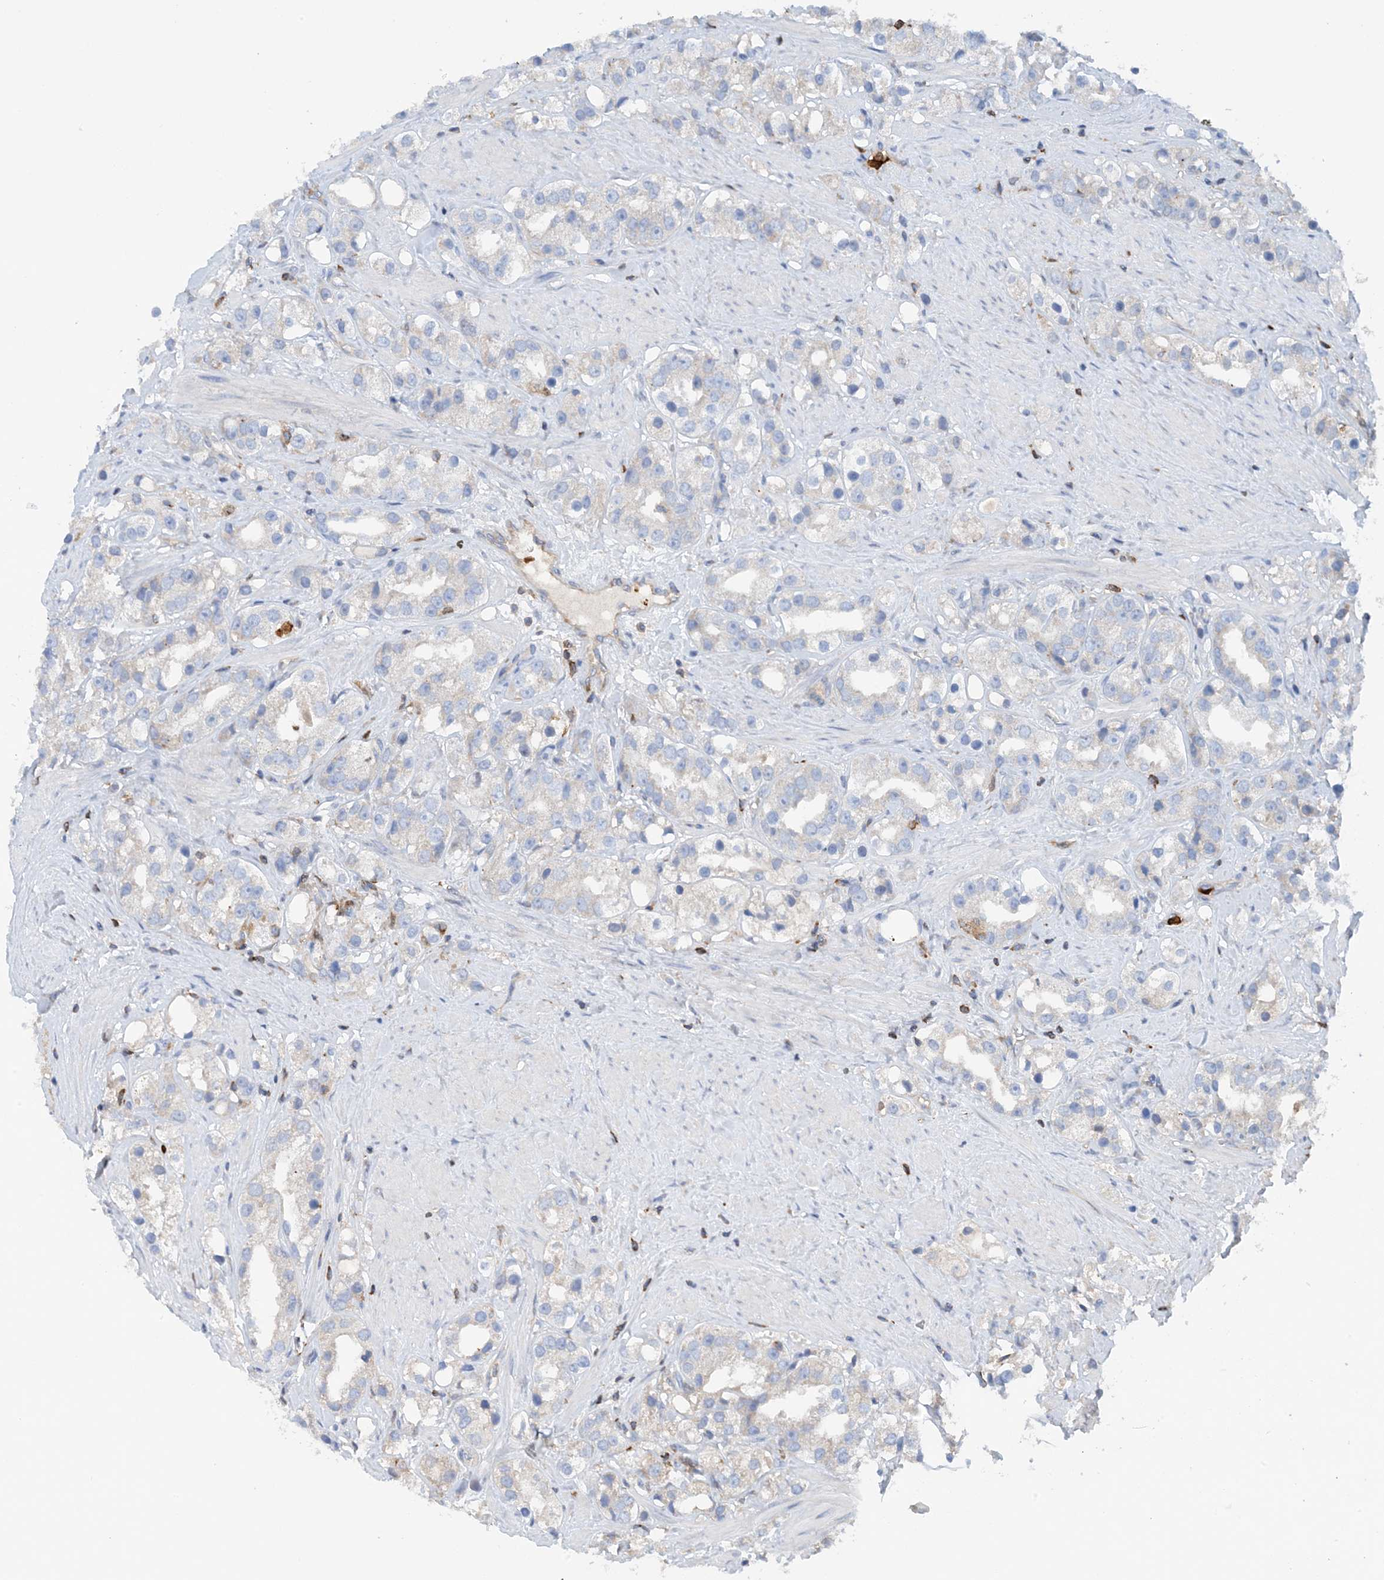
{"staining": {"intensity": "negative", "quantity": "none", "location": "none"}, "tissue": "prostate cancer", "cell_type": "Tumor cells", "image_type": "cancer", "snomed": [{"axis": "morphology", "description": "Adenocarcinoma, NOS"}, {"axis": "topography", "description": "Prostate"}], "caption": "This histopathology image is of prostate cancer stained with immunohistochemistry (IHC) to label a protein in brown with the nuclei are counter-stained blue. There is no positivity in tumor cells.", "gene": "PHACTR2", "patient": {"sex": "male", "age": 79}}